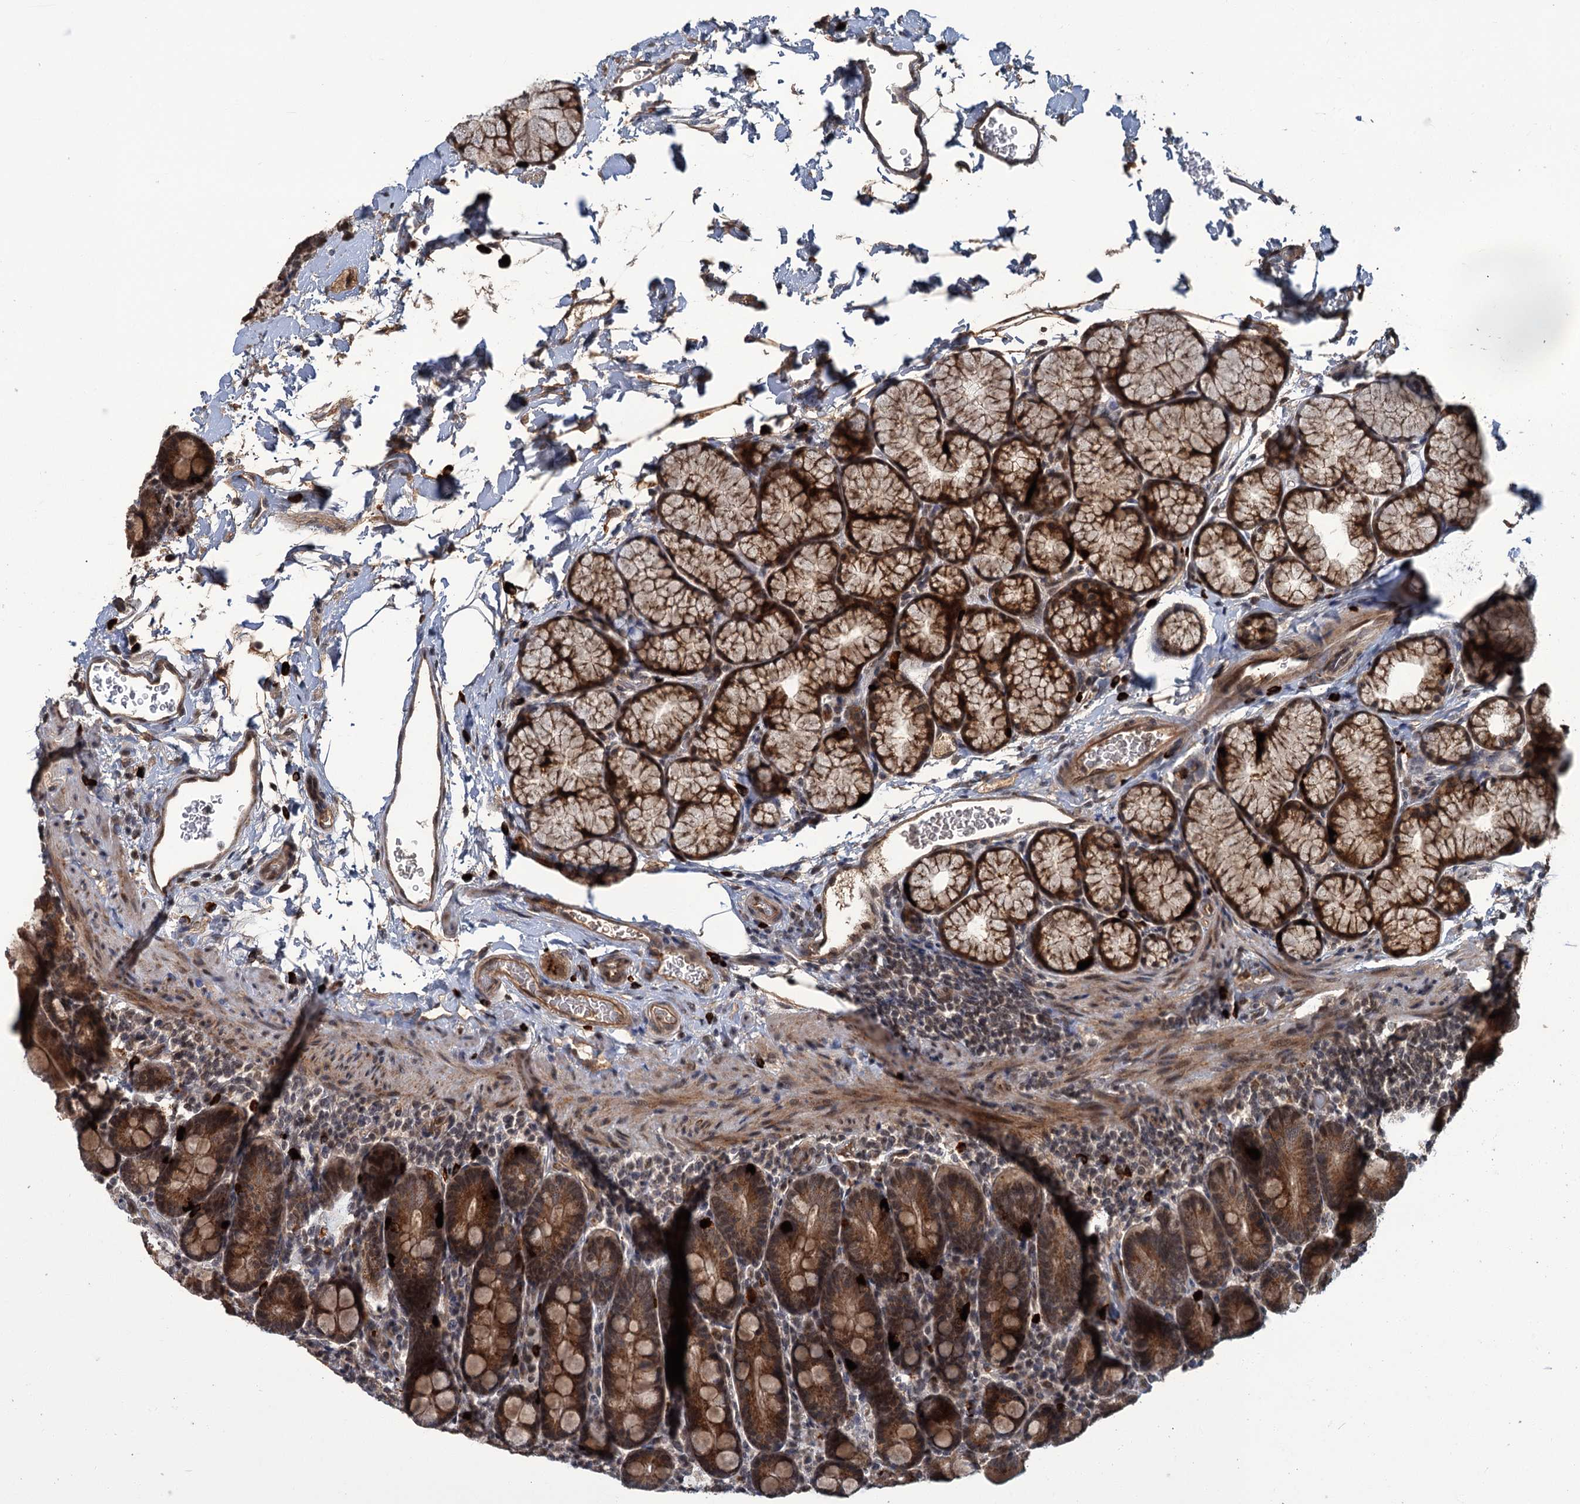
{"staining": {"intensity": "strong", "quantity": ">75%", "location": "cytoplasmic/membranous,nuclear"}, "tissue": "duodenum", "cell_type": "Glandular cells", "image_type": "normal", "snomed": [{"axis": "morphology", "description": "Normal tissue, NOS"}, {"axis": "topography", "description": "Duodenum"}], "caption": "Immunohistochemistry (IHC) of unremarkable human duodenum reveals high levels of strong cytoplasmic/membranous,nuclear positivity in approximately >75% of glandular cells.", "gene": "KANSL2", "patient": {"sex": "male", "age": 35}}